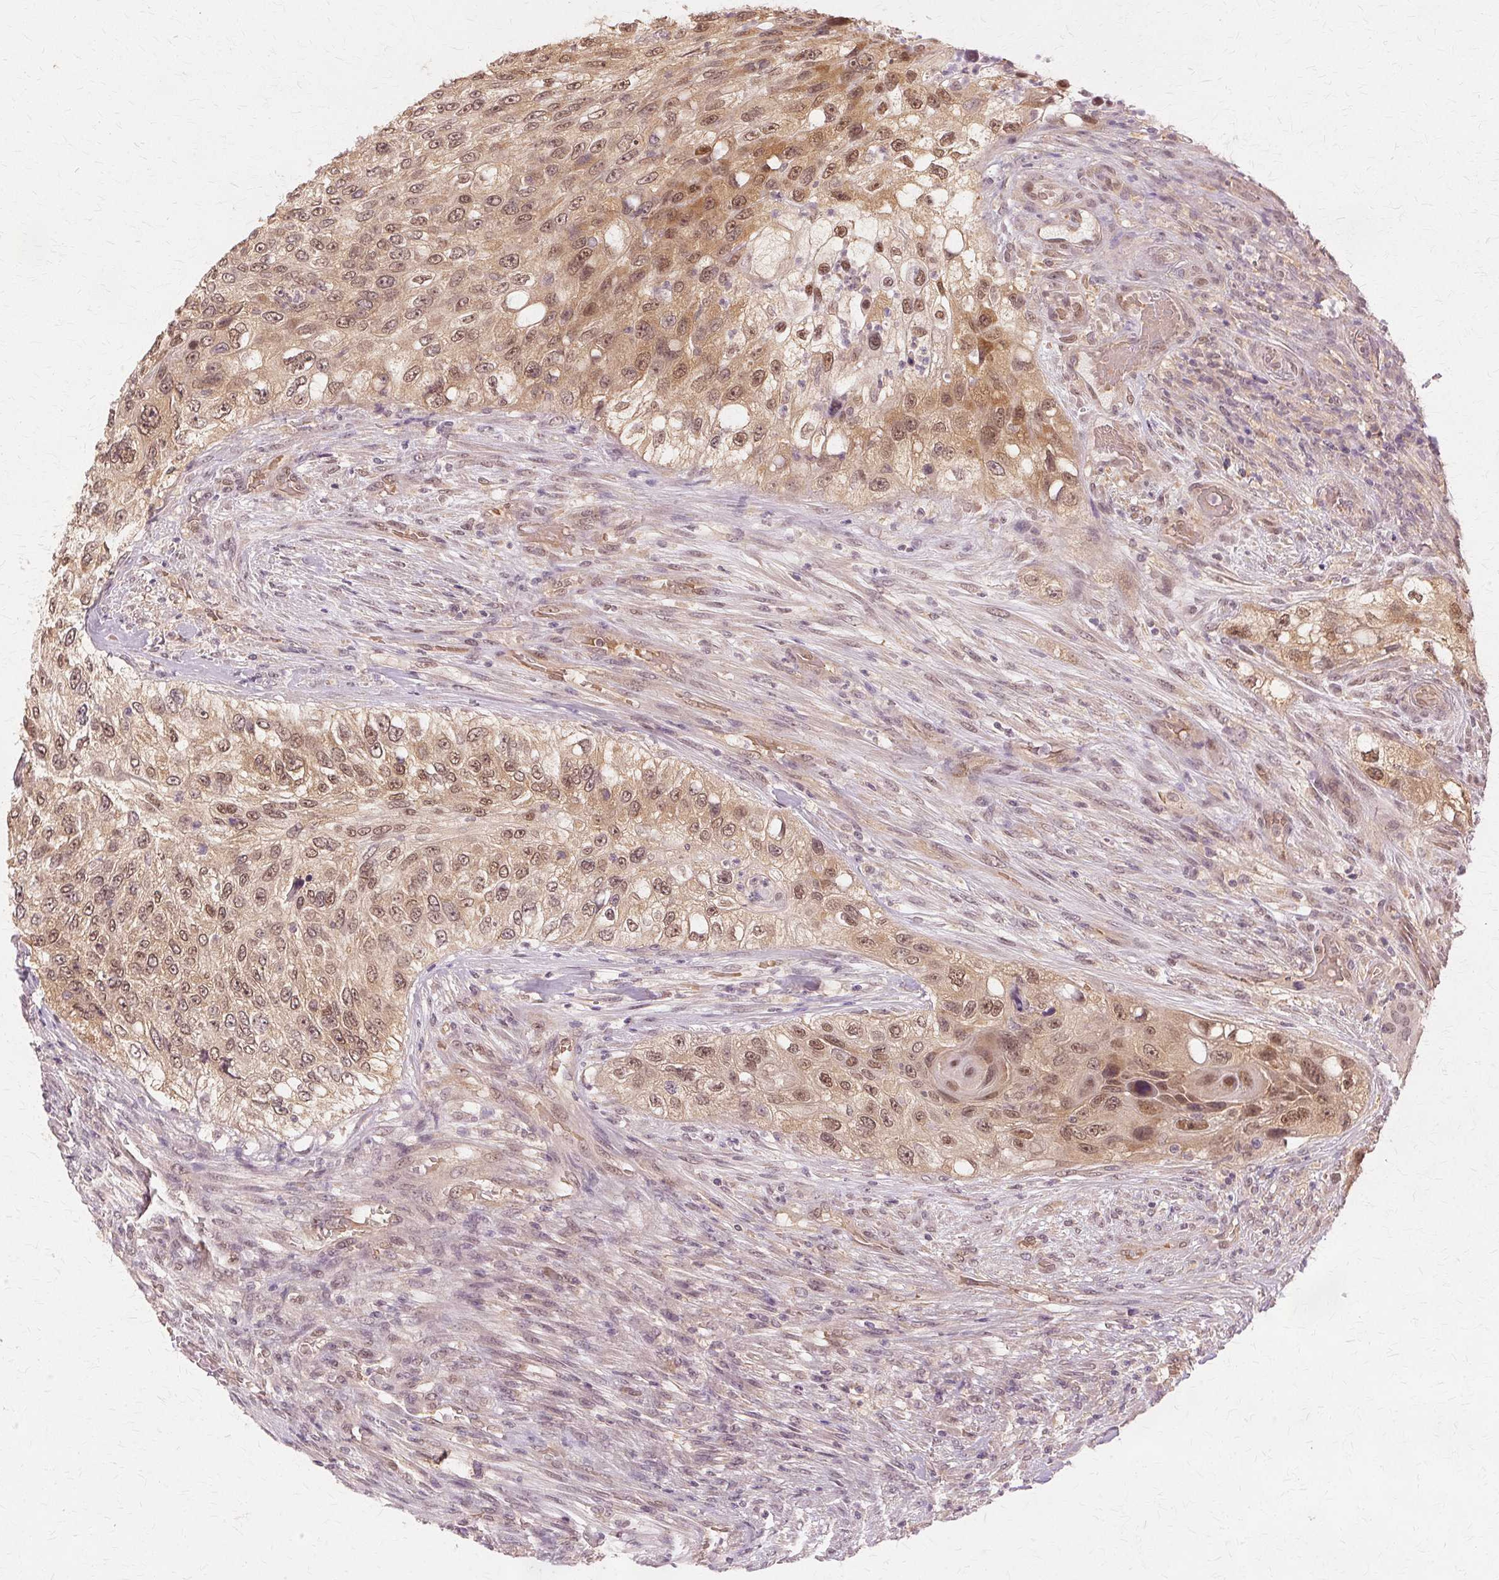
{"staining": {"intensity": "moderate", "quantity": ">75%", "location": "cytoplasmic/membranous,nuclear"}, "tissue": "urothelial cancer", "cell_type": "Tumor cells", "image_type": "cancer", "snomed": [{"axis": "morphology", "description": "Urothelial carcinoma, High grade"}, {"axis": "topography", "description": "Urinary bladder"}], "caption": "Immunohistochemical staining of human high-grade urothelial carcinoma reveals medium levels of moderate cytoplasmic/membranous and nuclear protein staining in approximately >75% of tumor cells. (DAB IHC with brightfield microscopy, high magnification).", "gene": "PRMT5", "patient": {"sex": "female", "age": 60}}